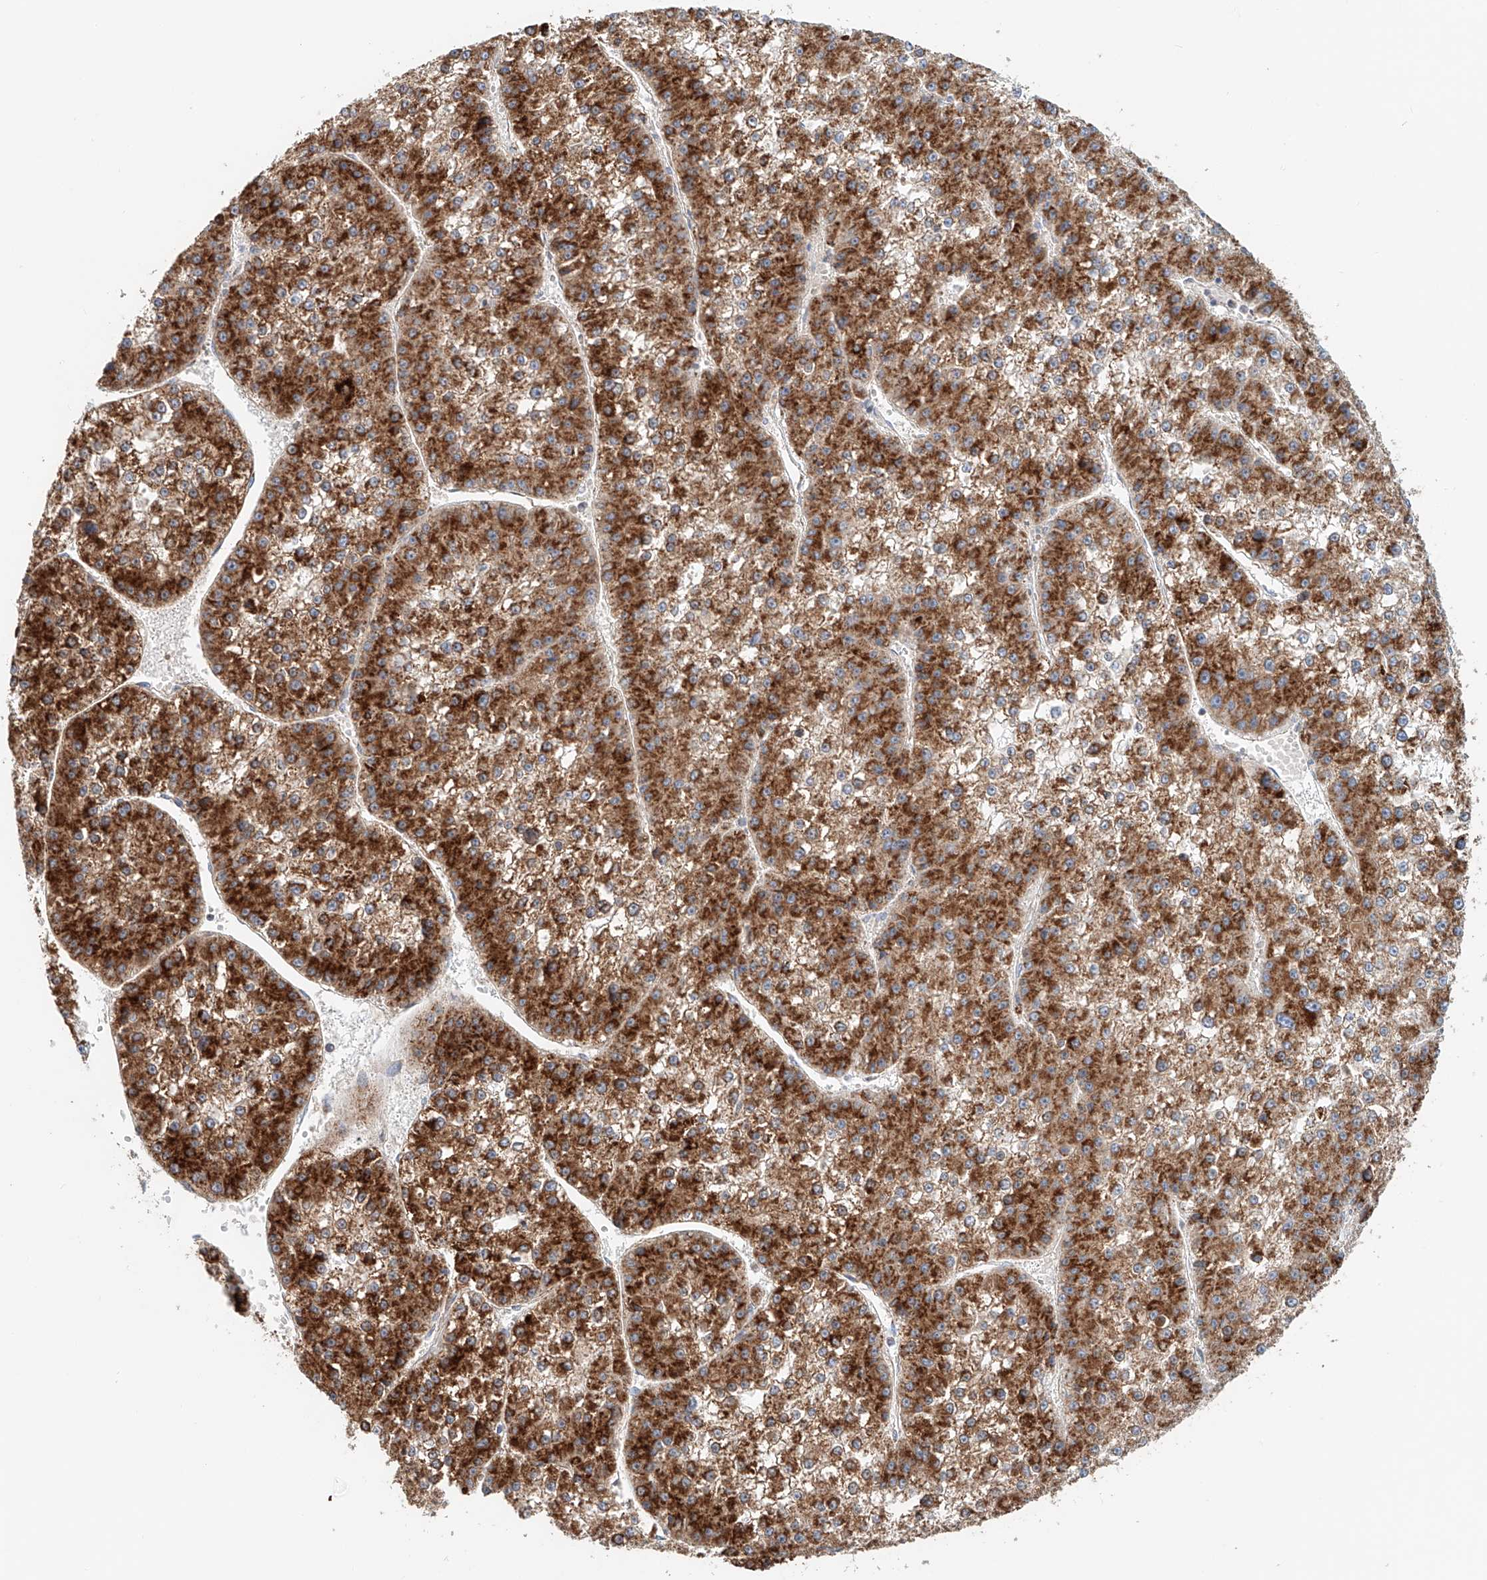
{"staining": {"intensity": "strong", "quantity": ">75%", "location": "cytoplasmic/membranous"}, "tissue": "liver cancer", "cell_type": "Tumor cells", "image_type": "cancer", "snomed": [{"axis": "morphology", "description": "Carcinoma, Hepatocellular, NOS"}, {"axis": "topography", "description": "Liver"}], "caption": "This histopathology image reveals liver cancer stained with immunohistochemistry to label a protein in brown. The cytoplasmic/membranous of tumor cells show strong positivity for the protein. Nuclei are counter-stained blue.", "gene": "CARD10", "patient": {"sex": "female", "age": 73}}